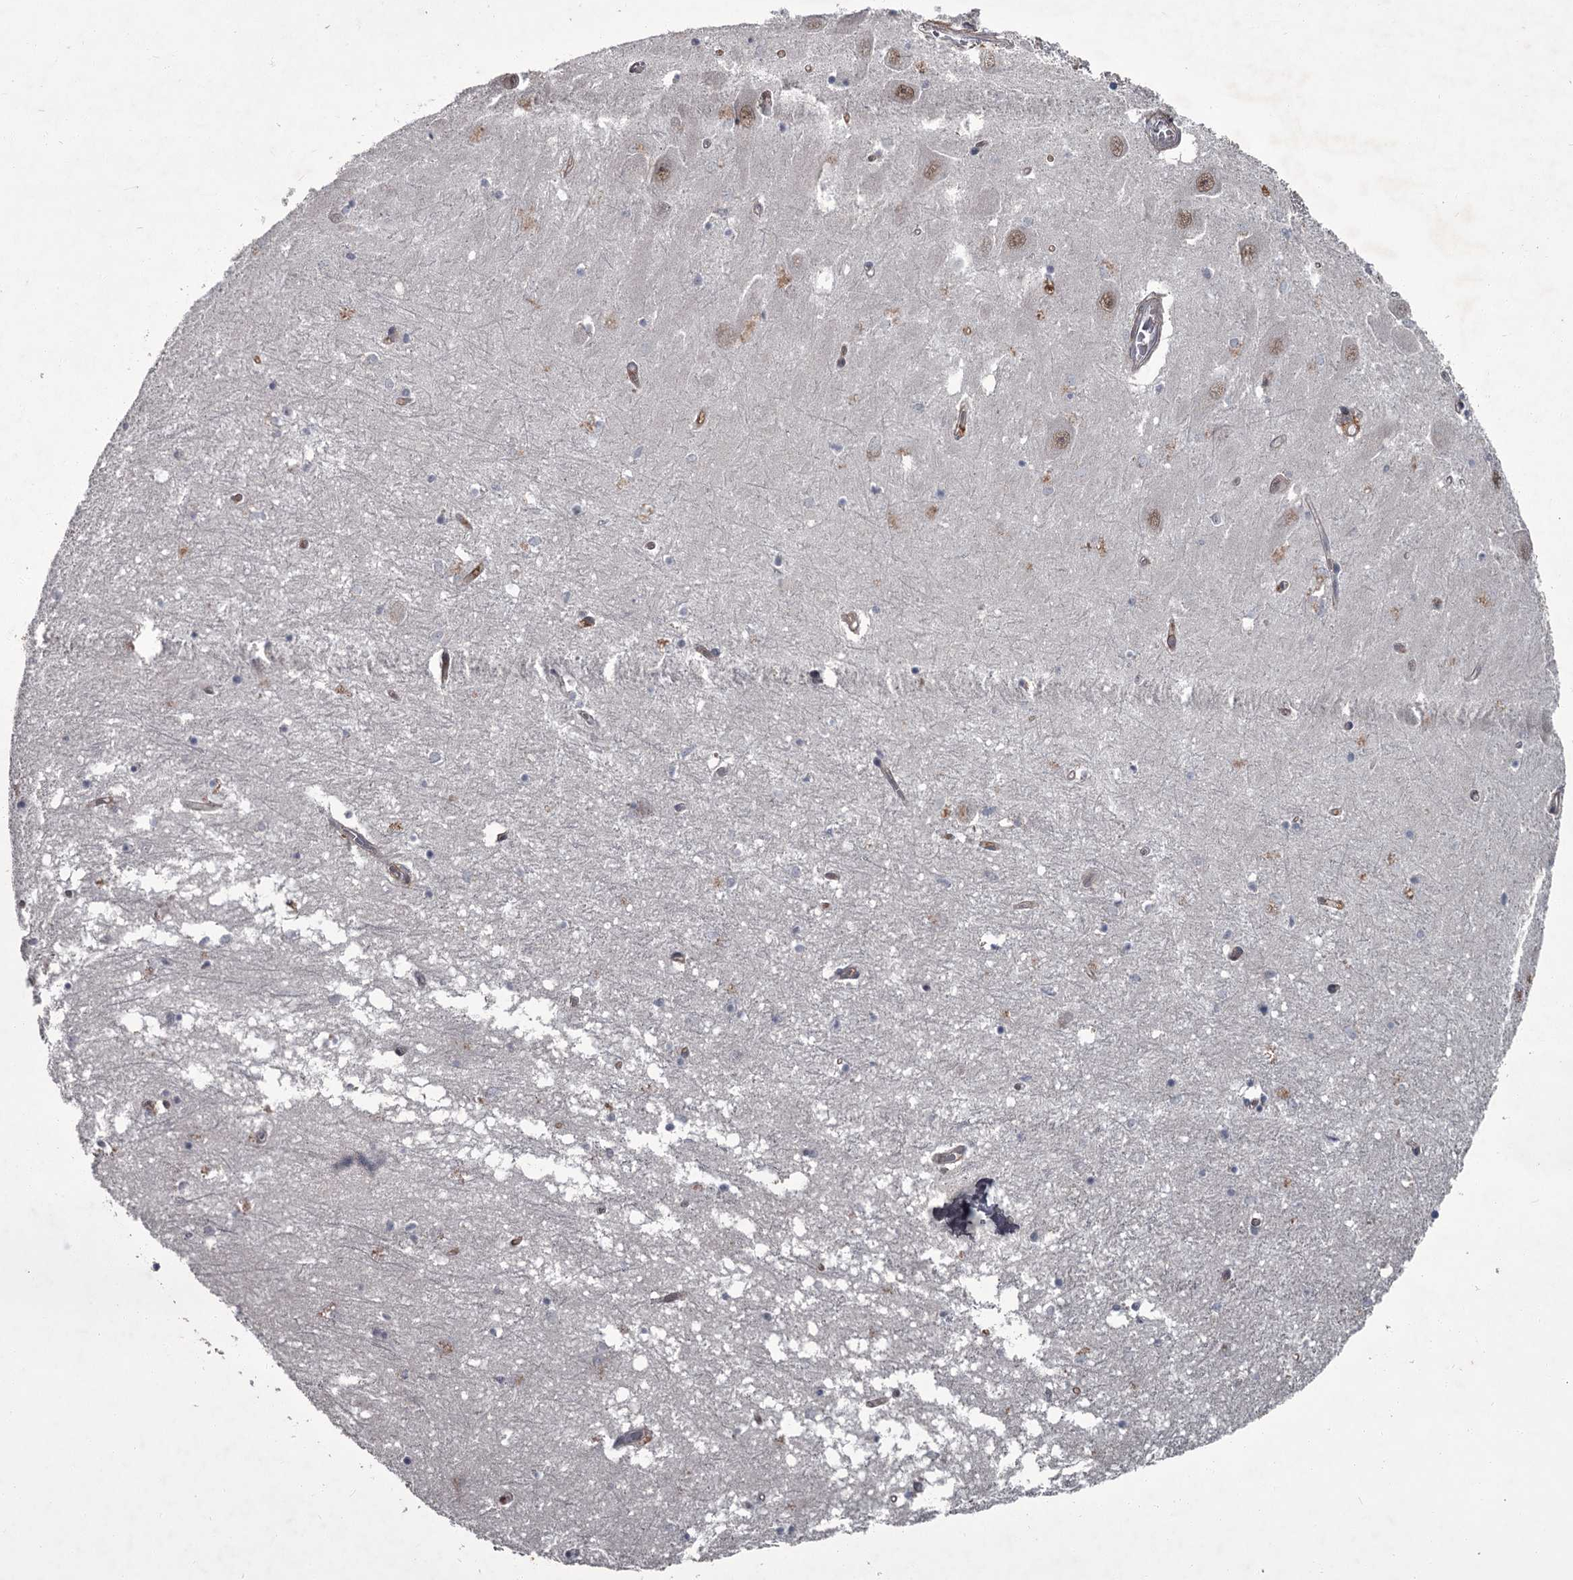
{"staining": {"intensity": "weak", "quantity": "25%-75%", "location": "nuclear"}, "tissue": "hippocampus", "cell_type": "Glial cells", "image_type": "normal", "snomed": [{"axis": "morphology", "description": "Normal tissue, NOS"}, {"axis": "topography", "description": "Hippocampus"}], "caption": "Immunohistochemistry photomicrograph of benign hippocampus: human hippocampus stained using immunohistochemistry displays low levels of weak protein expression localized specifically in the nuclear of glial cells, appearing as a nuclear brown color.", "gene": "FLVCR2", "patient": {"sex": "male", "age": 70}}